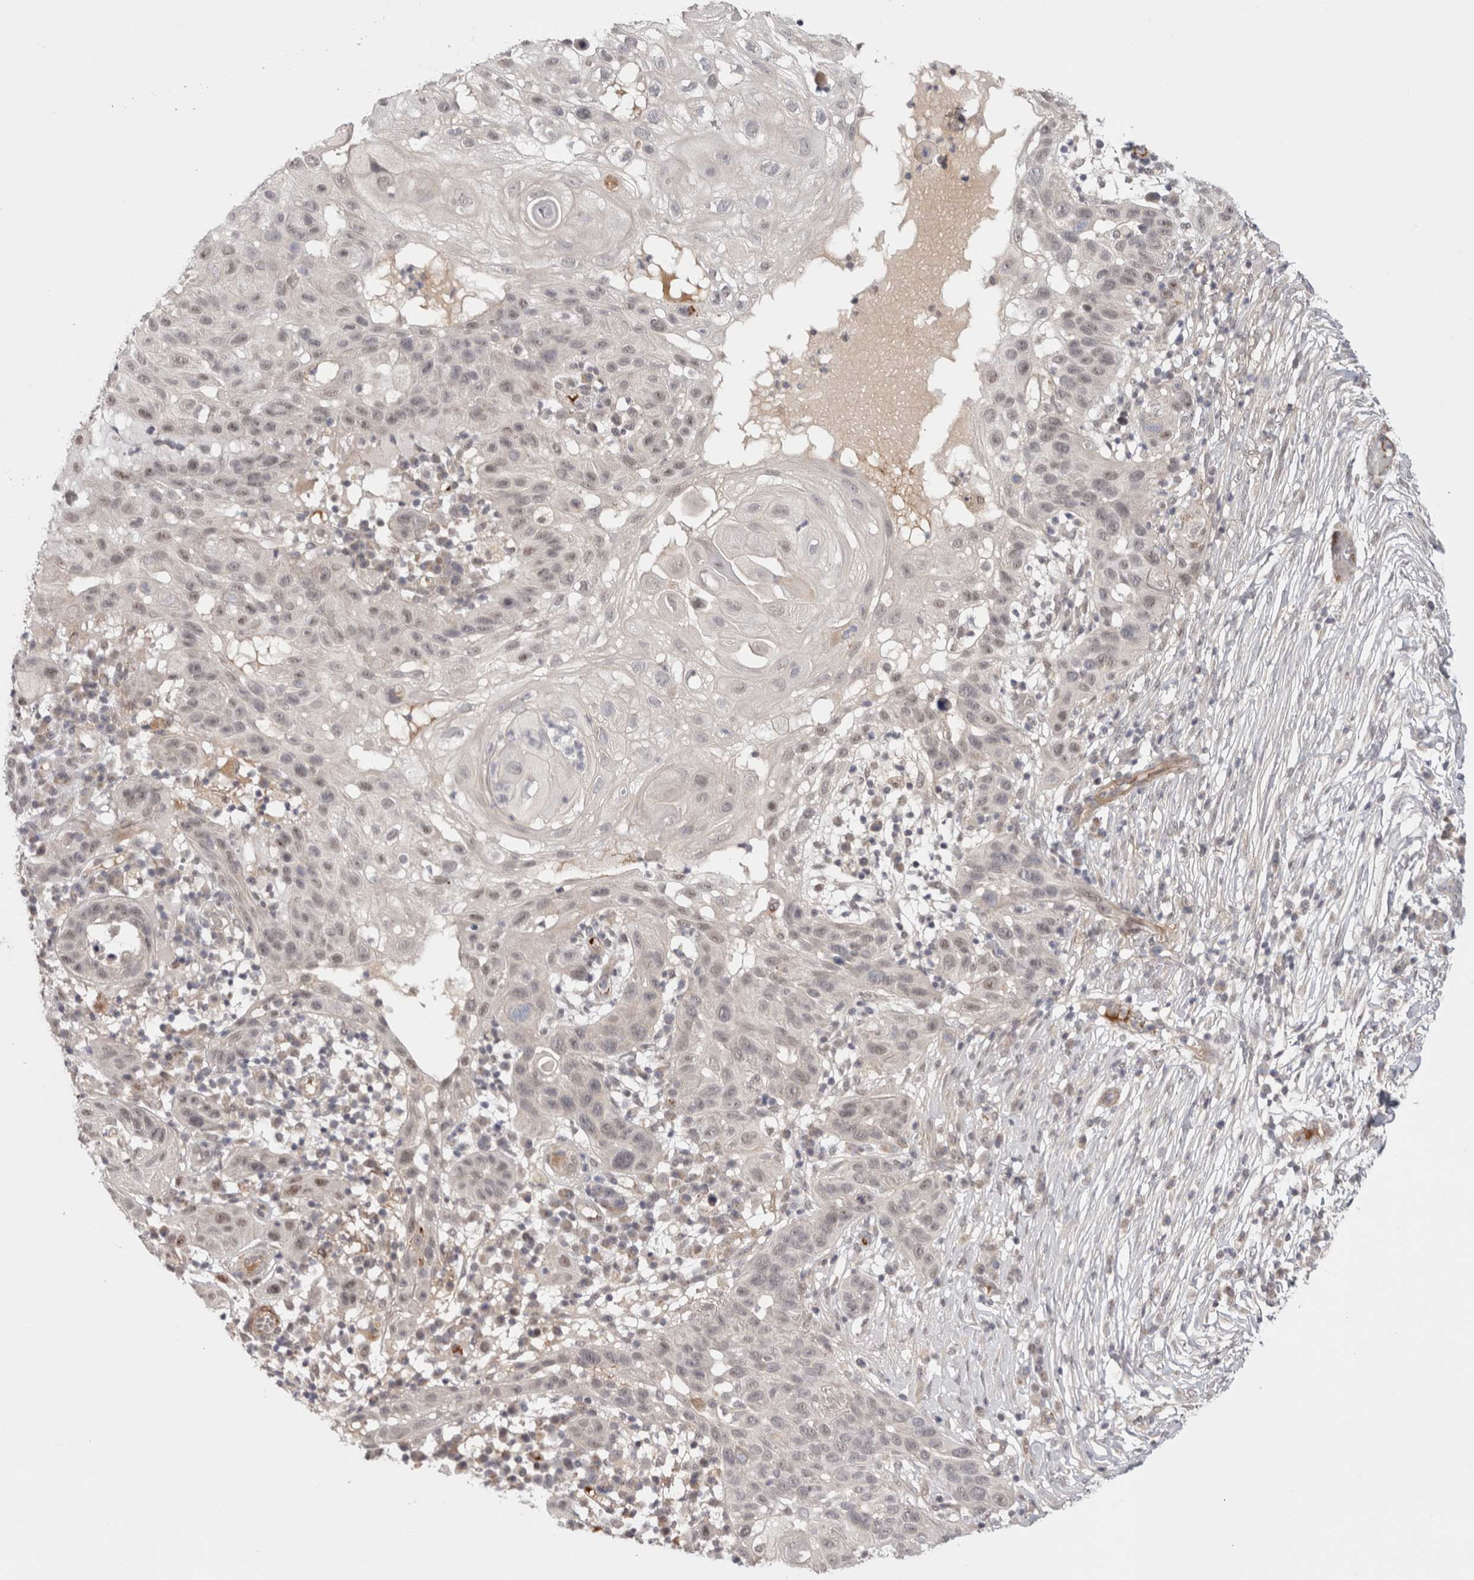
{"staining": {"intensity": "weak", "quantity": "<25%", "location": "nuclear"}, "tissue": "skin cancer", "cell_type": "Tumor cells", "image_type": "cancer", "snomed": [{"axis": "morphology", "description": "Normal tissue, NOS"}, {"axis": "morphology", "description": "Squamous cell carcinoma, NOS"}, {"axis": "topography", "description": "Skin"}], "caption": "Human skin cancer (squamous cell carcinoma) stained for a protein using immunohistochemistry displays no expression in tumor cells.", "gene": "ZNF318", "patient": {"sex": "female", "age": 96}}